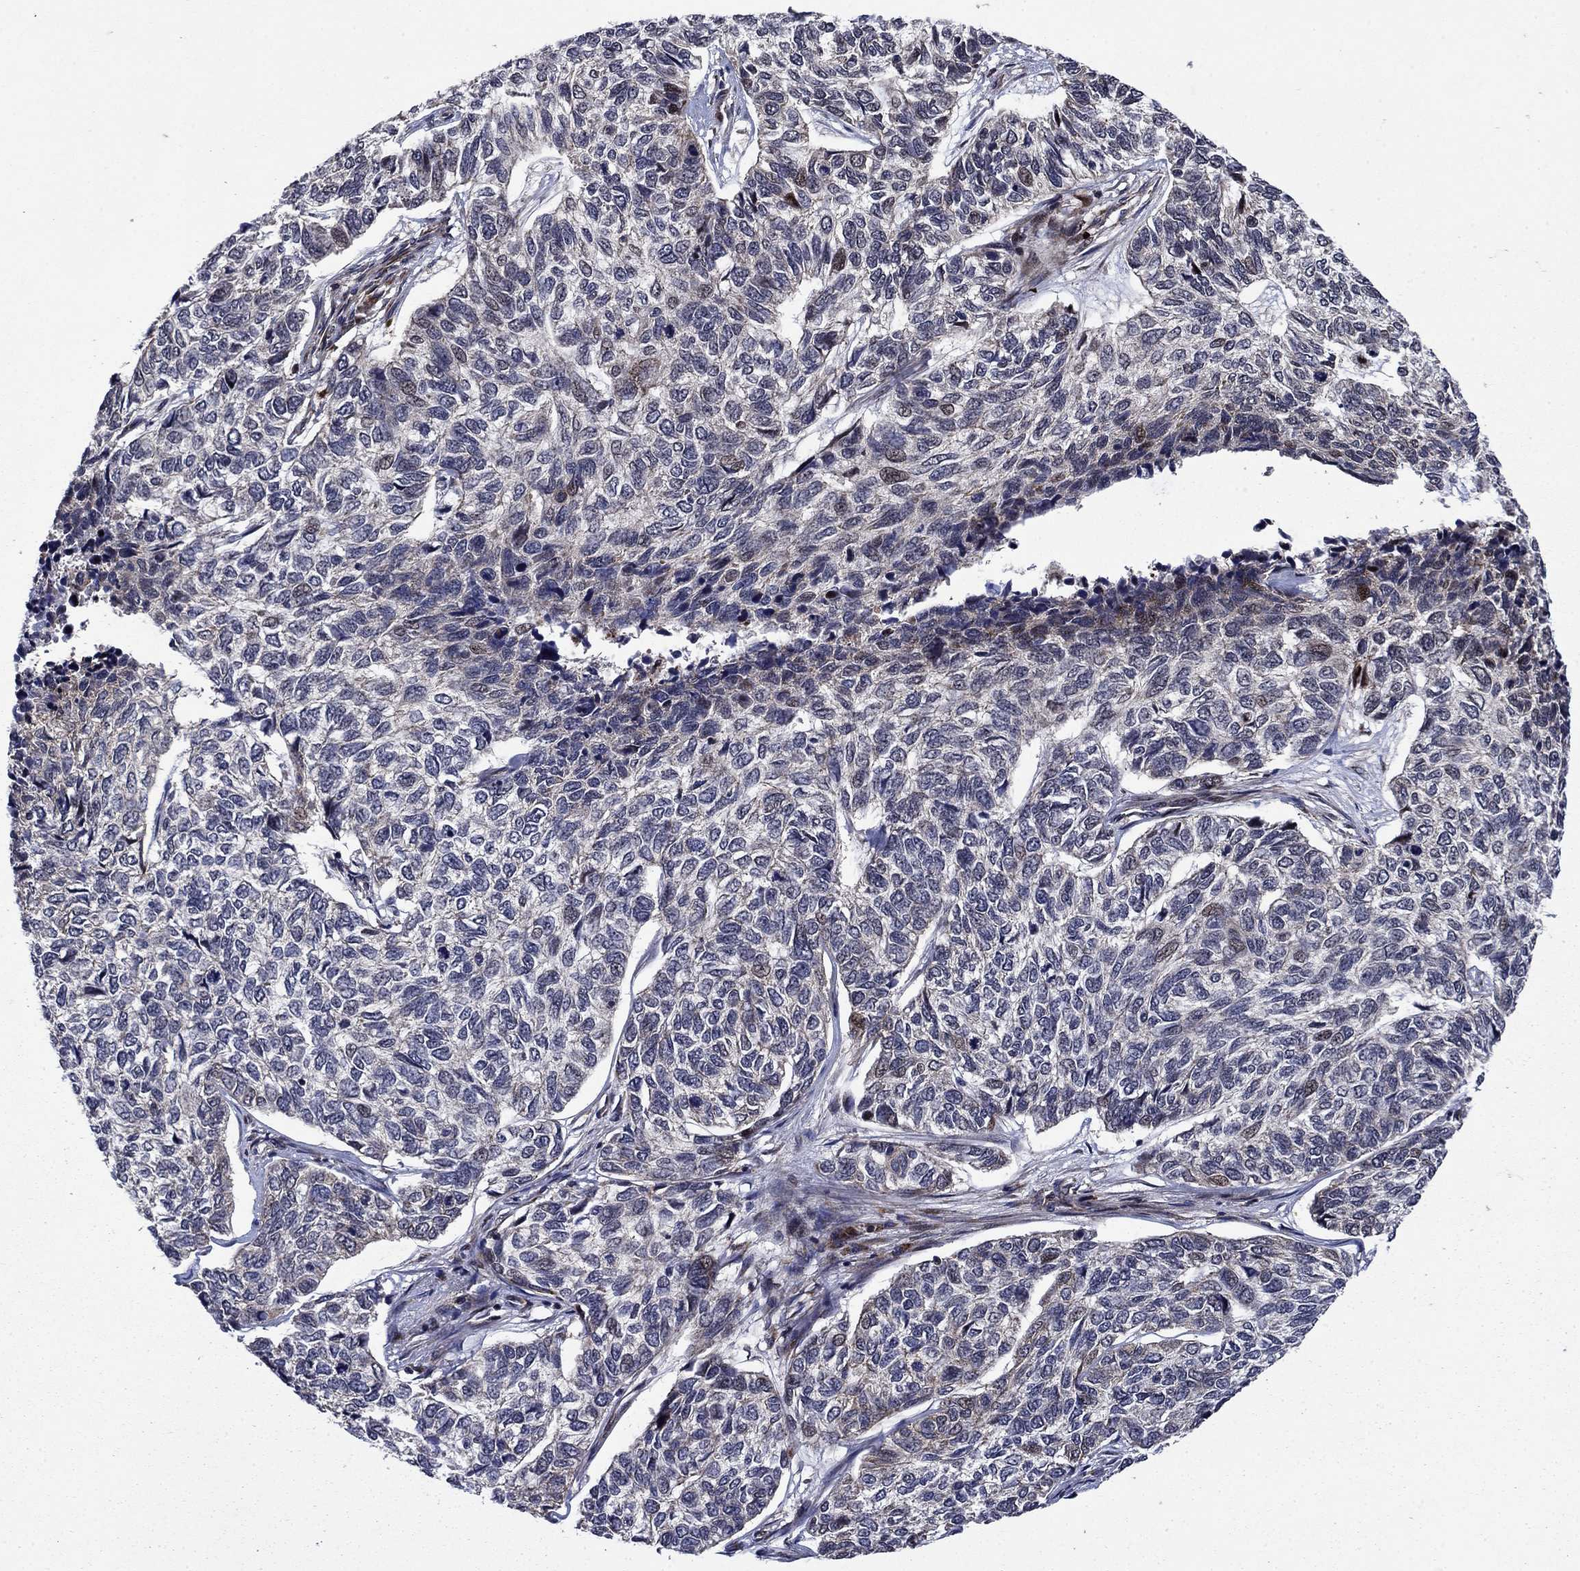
{"staining": {"intensity": "weak", "quantity": "<25%", "location": "nuclear"}, "tissue": "skin cancer", "cell_type": "Tumor cells", "image_type": "cancer", "snomed": [{"axis": "morphology", "description": "Basal cell carcinoma"}, {"axis": "topography", "description": "Skin"}], "caption": "Immunohistochemical staining of skin basal cell carcinoma shows no significant staining in tumor cells.", "gene": "AGTPBP1", "patient": {"sex": "female", "age": 65}}